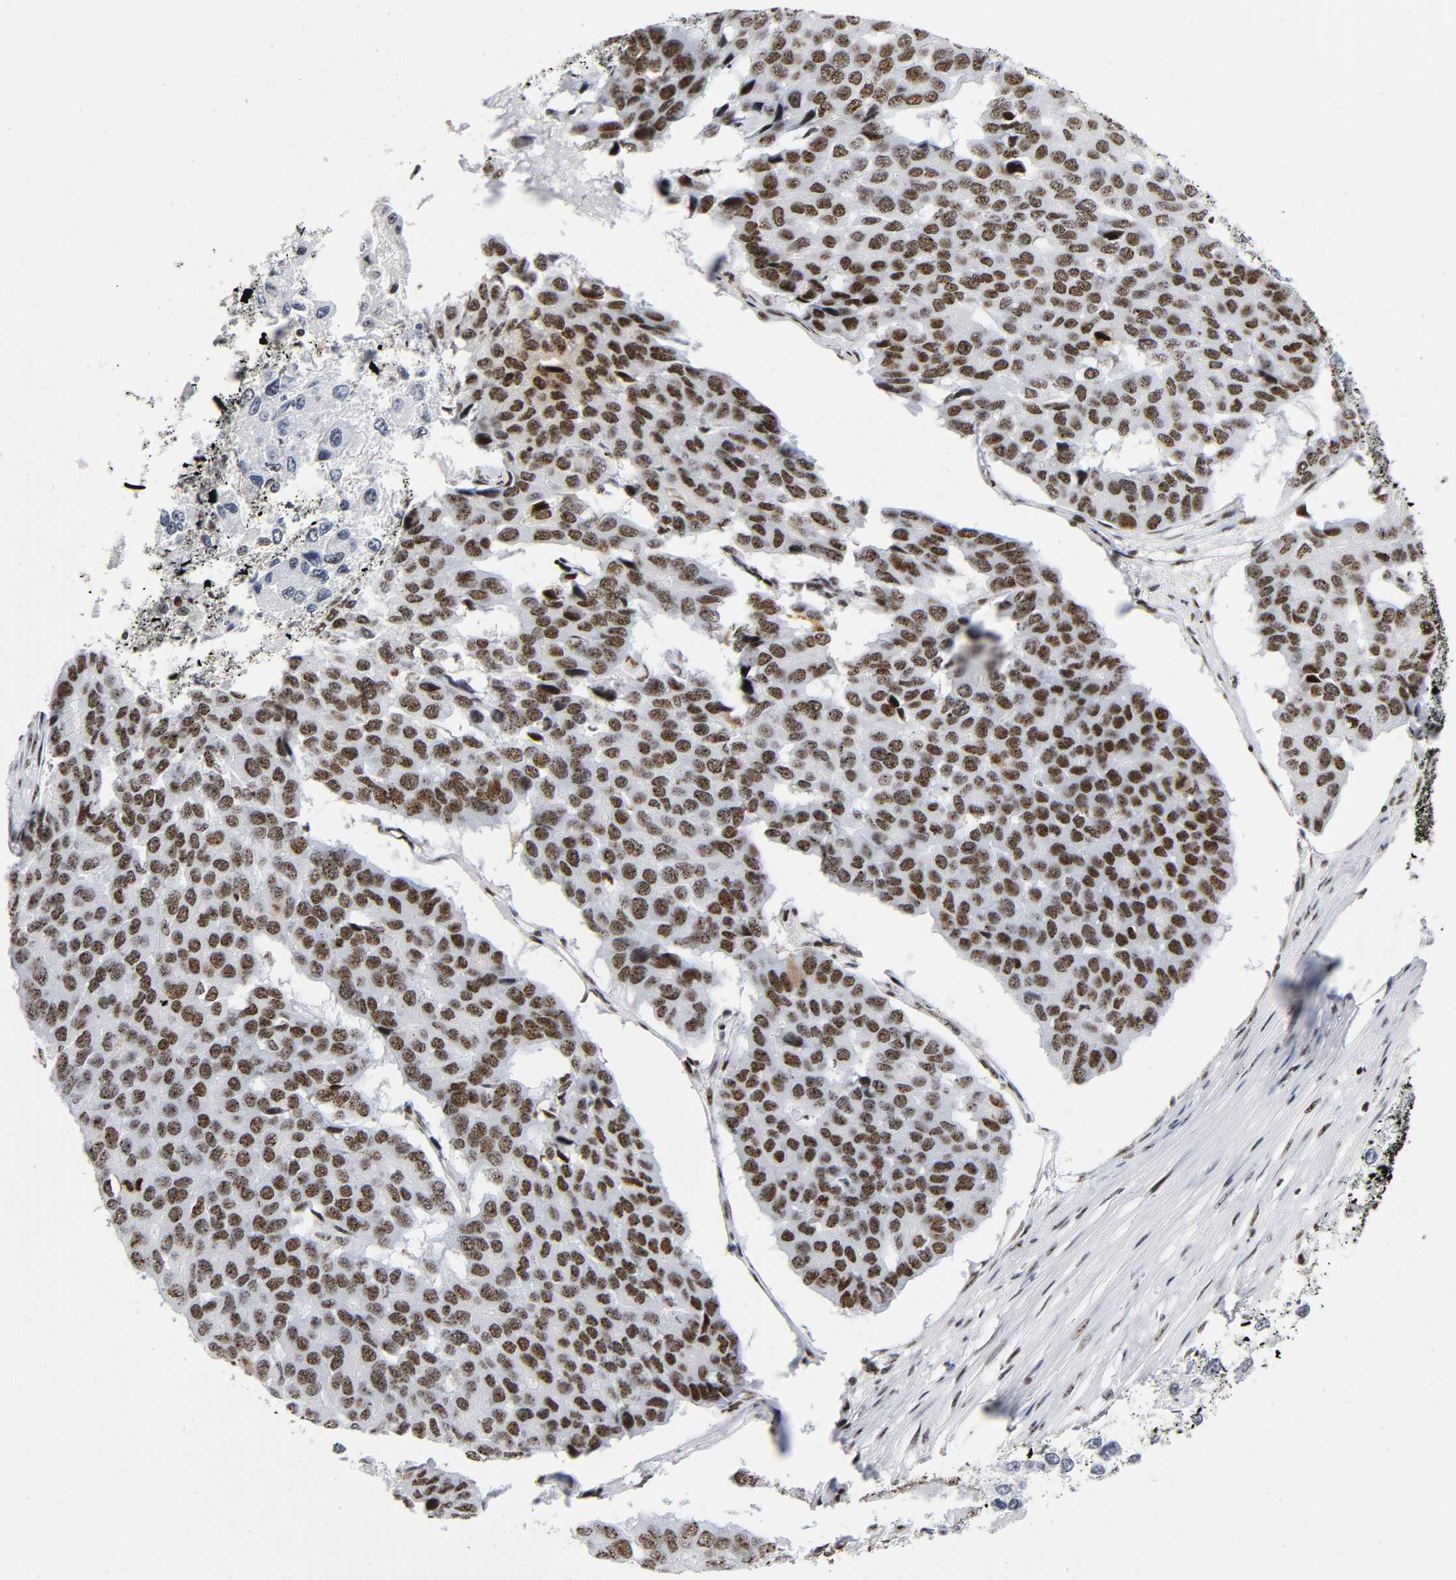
{"staining": {"intensity": "moderate", "quantity": ">75%", "location": "nuclear"}, "tissue": "pancreatic cancer", "cell_type": "Tumor cells", "image_type": "cancer", "snomed": [{"axis": "morphology", "description": "Adenocarcinoma, NOS"}, {"axis": "topography", "description": "Pancreas"}], "caption": "Immunohistochemistry of human pancreatic cancer displays medium levels of moderate nuclear expression in approximately >75% of tumor cells.", "gene": "UBTF", "patient": {"sex": "male", "age": 50}}